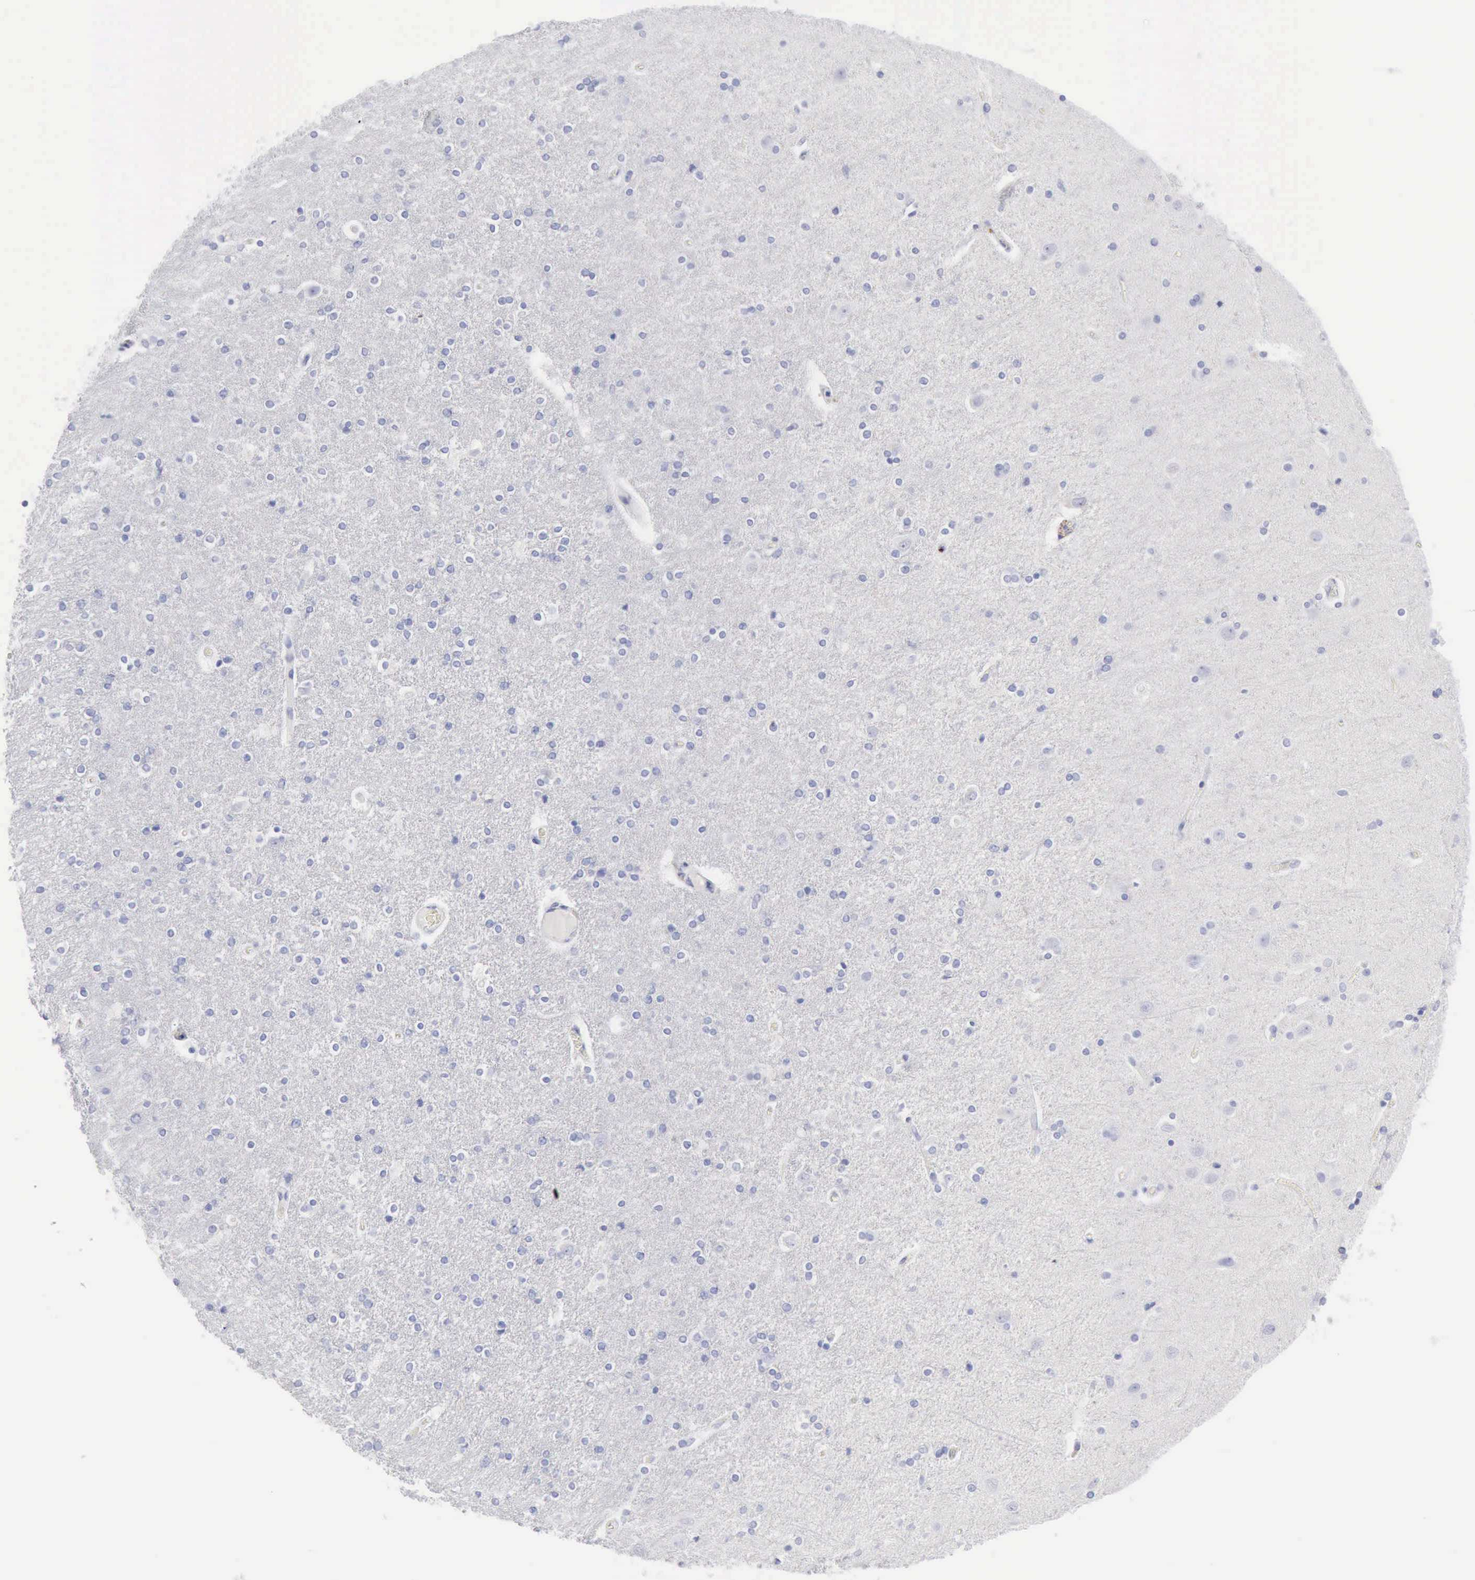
{"staining": {"intensity": "negative", "quantity": "none", "location": "none"}, "tissue": "caudate", "cell_type": "Glial cells", "image_type": "normal", "snomed": [{"axis": "morphology", "description": "Normal tissue, NOS"}, {"axis": "topography", "description": "Lateral ventricle wall"}], "caption": "The histopathology image shows no significant staining in glial cells of caudate. (Brightfield microscopy of DAB immunohistochemistry at high magnification).", "gene": "GZMB", "patient": {"sex": "female", "age": 54}}